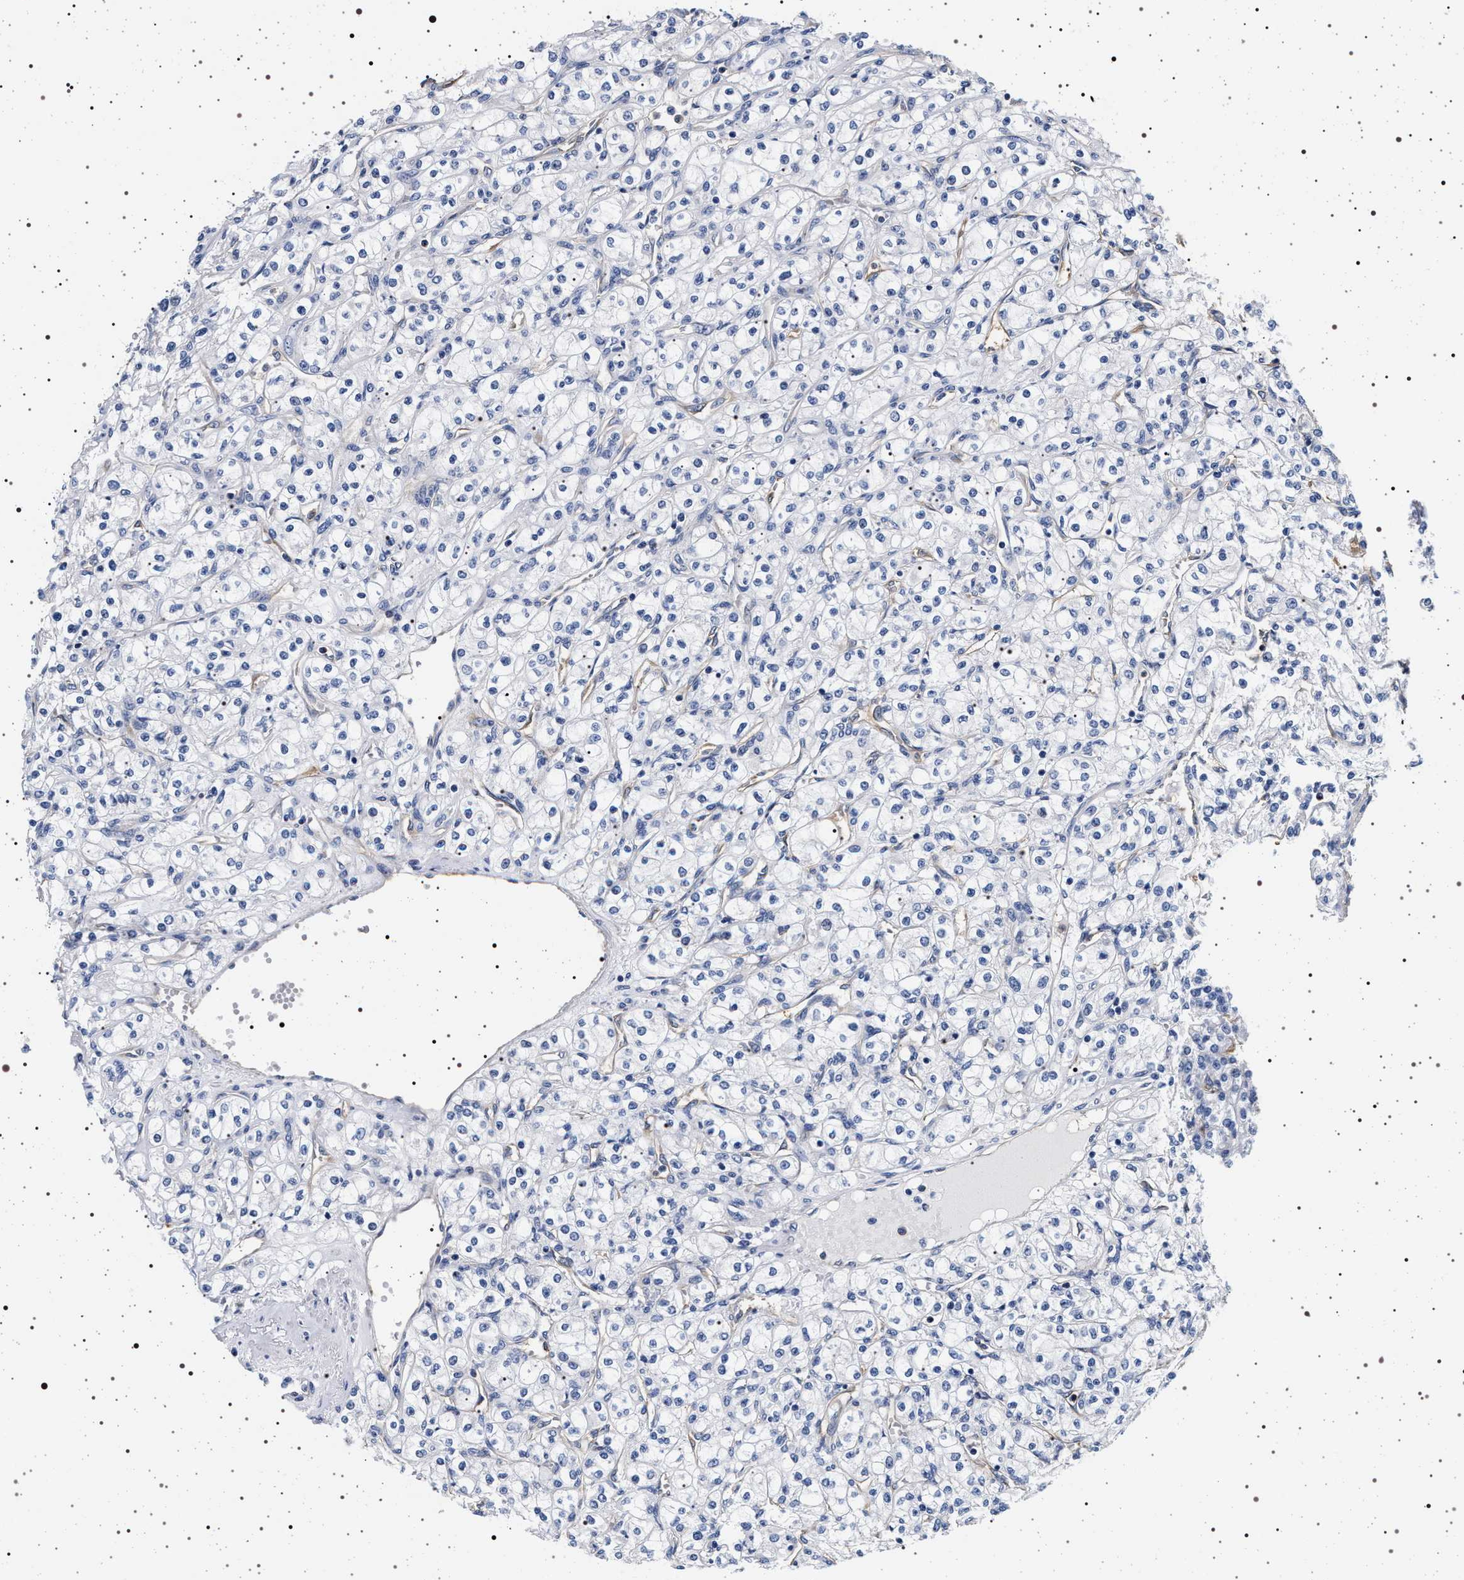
{"staining": {"intensity": "negative", "quantity": "none", "location": "none"}, "tissue": "renal cancer", "cell_type": "Tumor cells", "image_type": "cancer", "snomed": [{"axis": "morphology", "description": "Adenocarcinoma, NOS"}, {"axis": "topography", "description": "Kidney"}], "caption": "The photomicrograph demonstrates no staining of tumor cells in adenocarcinoma (renal). (DAB (3,3'-diaminobenzidine) IHC with hematoxylin counter stain).", "gene": "HSD17B1", "patient": {"sex": "male", "age": 77}}